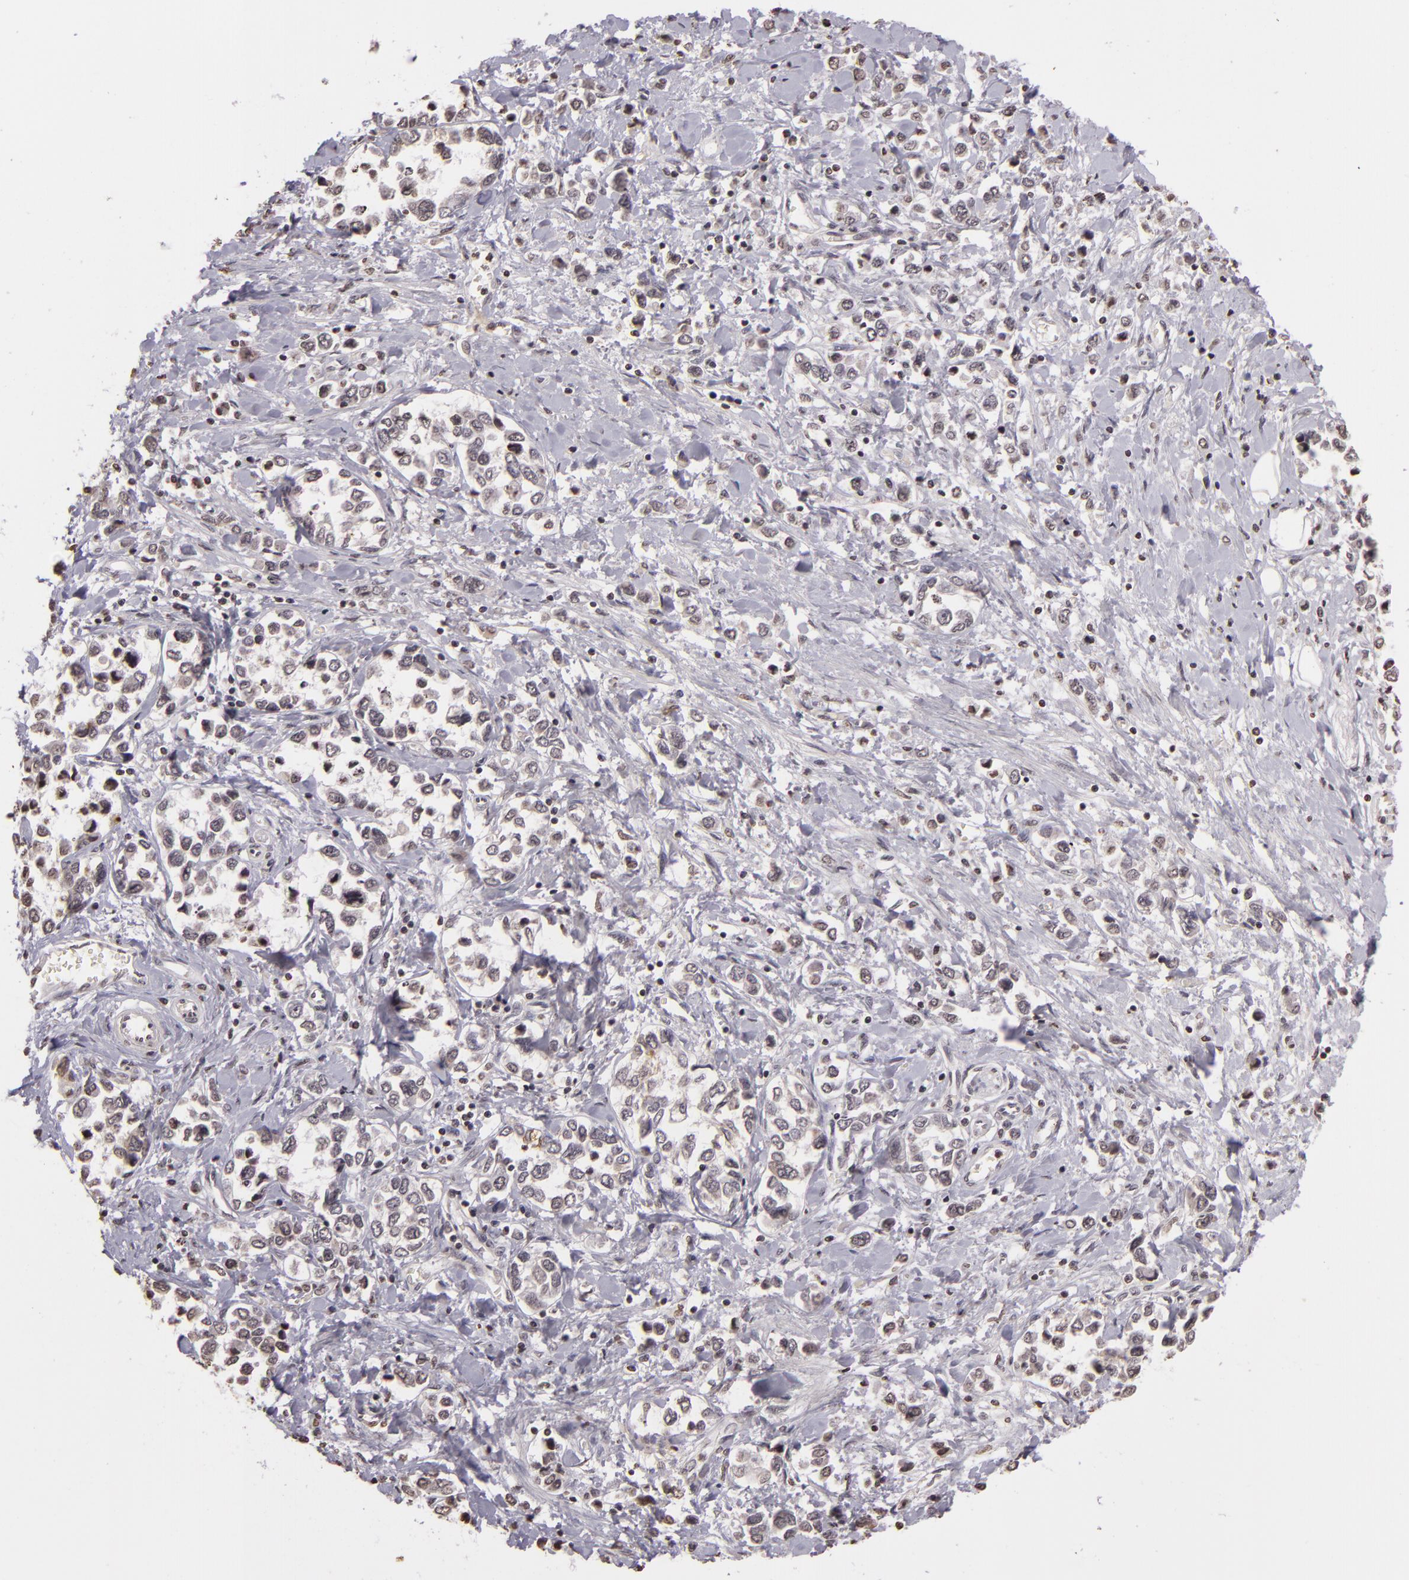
{"staining": {"intensity": "weak", "quantity": "<25%", "location": "nuclear"}, "tissue": "stomach cancer", "cell_type": "Tumor cells", "image_type": "cancer", "snomed": [{"axis": "morphology", "description": "Adenocarcinoma, NOS"}, {"axis": "topography", "description": "Stomach, upper"}], "caption": "Adenocarcinoma (stomach) was stained to show a protein in brown. There is no significant staining in tumor cells.", "gene": "THRB", "patient": {"sex": "male", "age": 76}}